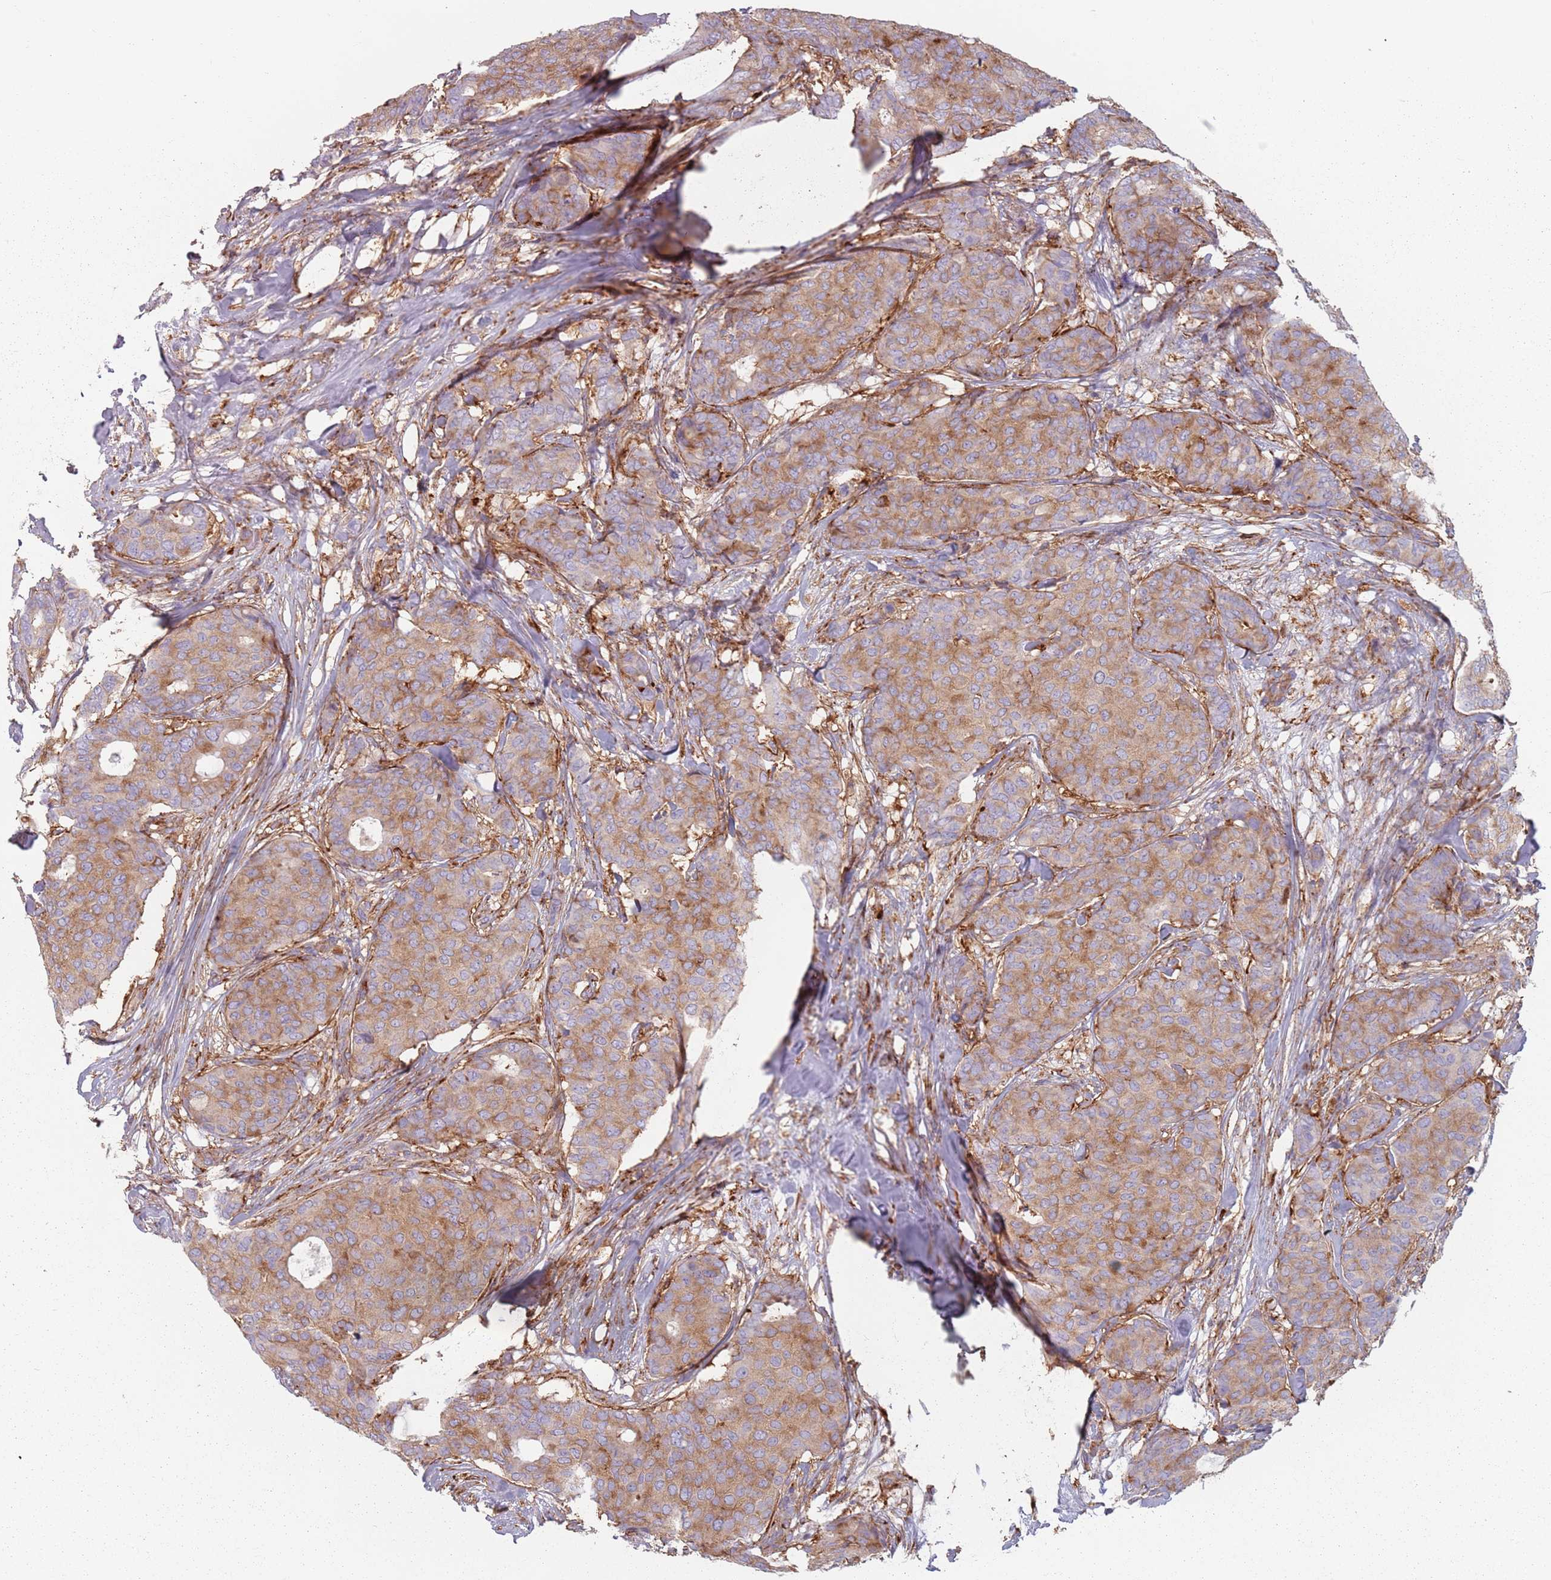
{"staining": {"intensity": "moderate", "quantity": ">75%", "location": "cytoplasmic/membranous"}, "tissue": "breast cancer", "cell_type": "Tumor cells", "image_type": "cancer", "snomed": [{"axis": "morphology", "description": "Duct carcinoma"}, {"axis": "topography", "description": "Breast"}], "caption": "The micrograph demonstrates staining of breast cancer (invasive ductal carcinoma), revealing moderate cytoplasmic/membranous protein expression (brown color) within tumor cells.", "gene": "TPD52L2", "patient": {"sex": "female", "age": 75}}